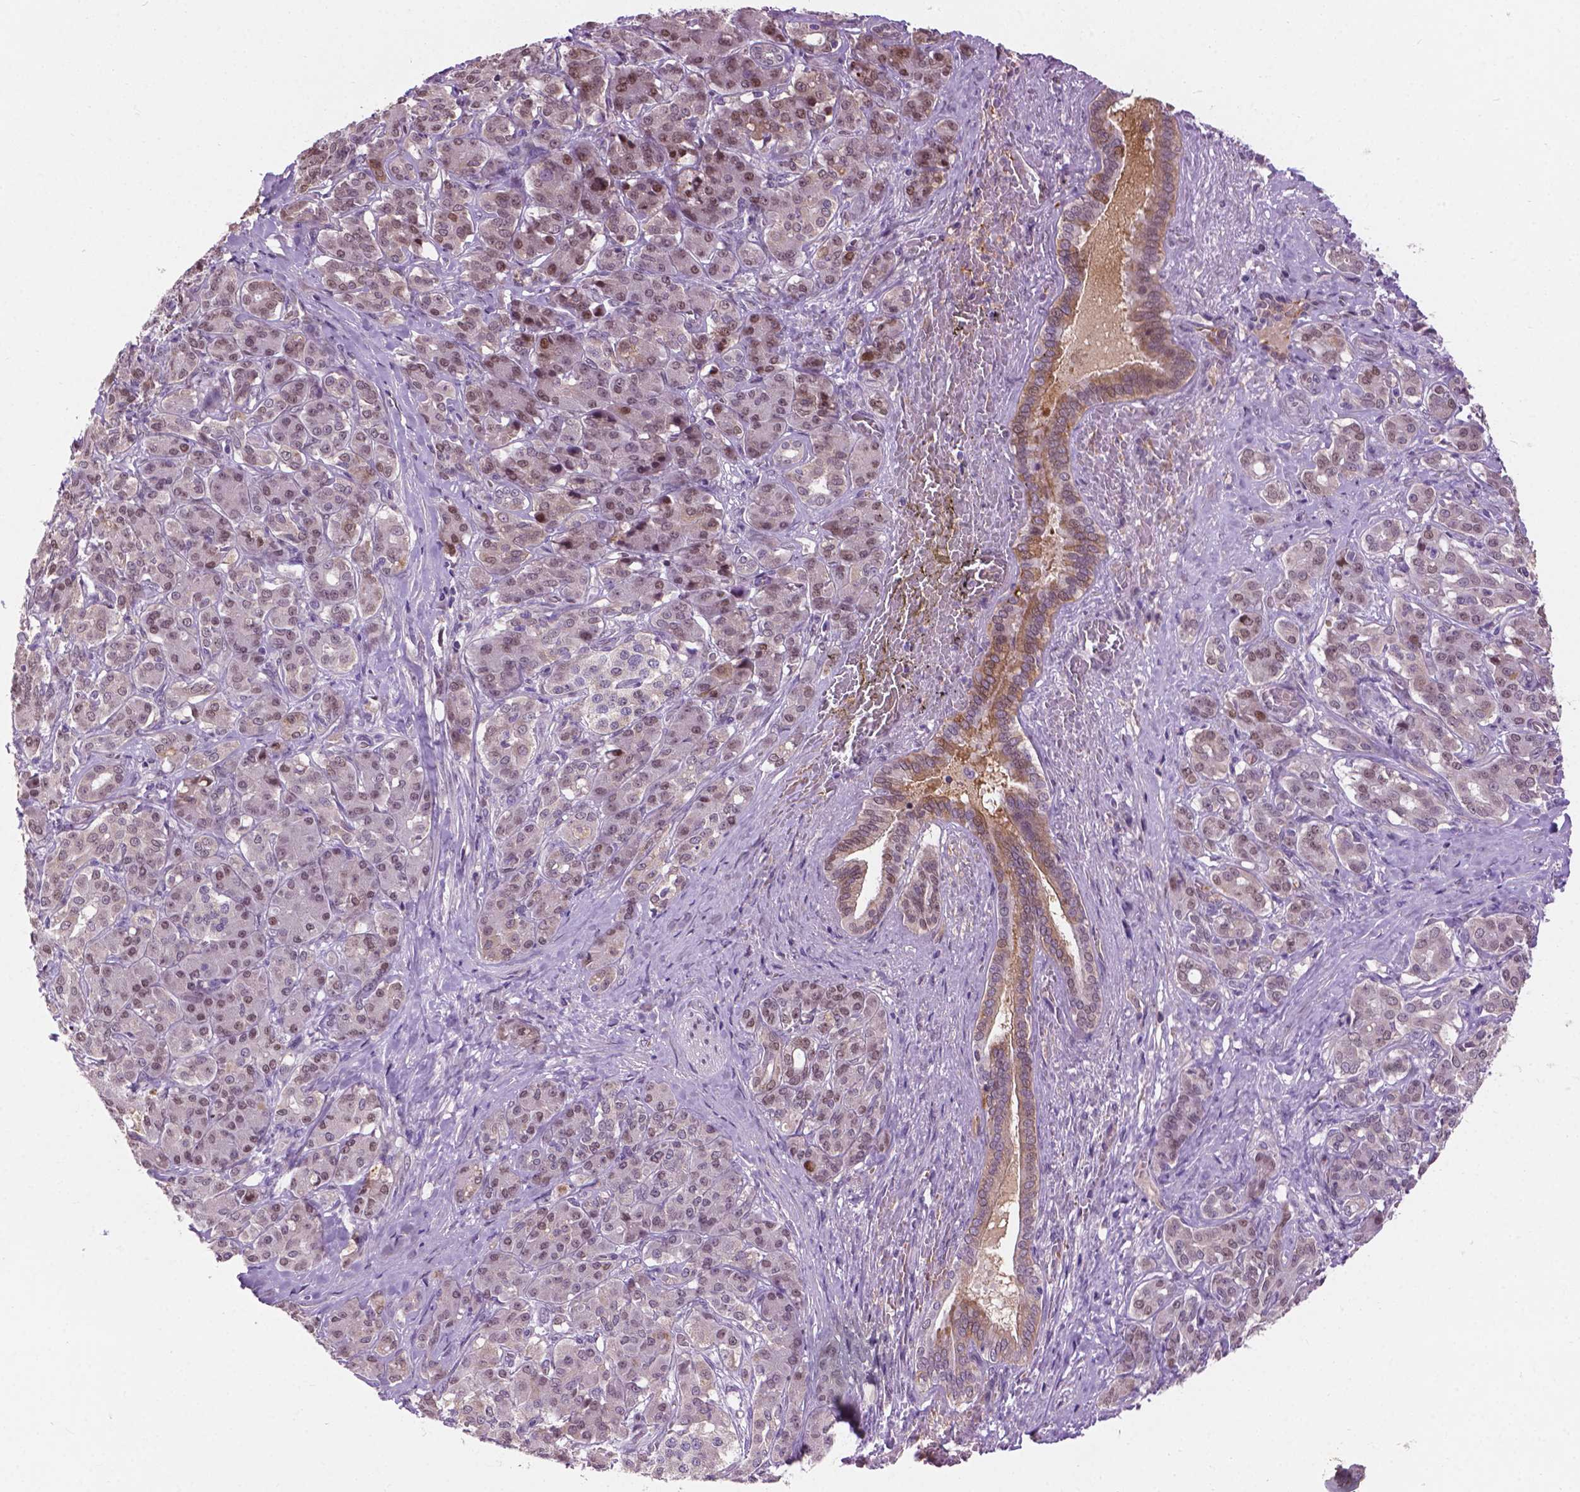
{"staining": {"intensity": "weak", "quantity": ">75%", "location": "nuclear"}, "tissue": "pancreatic cancer", "cell_type": "Tumor cells", "image_type": "cancer", "snomed": [{"axis": "morphology", "description": "Normal tissue, NOS"}, {"axis": "morphology", "description": "Inflammation, NOS"}, {"axis": "morphology", "description": "Adenocarcinoma, NOS"}, {"axis": "topography", "description": "Pancreas"}], "caption": "Adenocarcinoma (pancreatic) was stained to show a protein in brown. There is low levels of weak nuclear expression in about >75% of tumor cells.", "gene": "IRF6", "patient": {"sex": "male", "age": 57}}